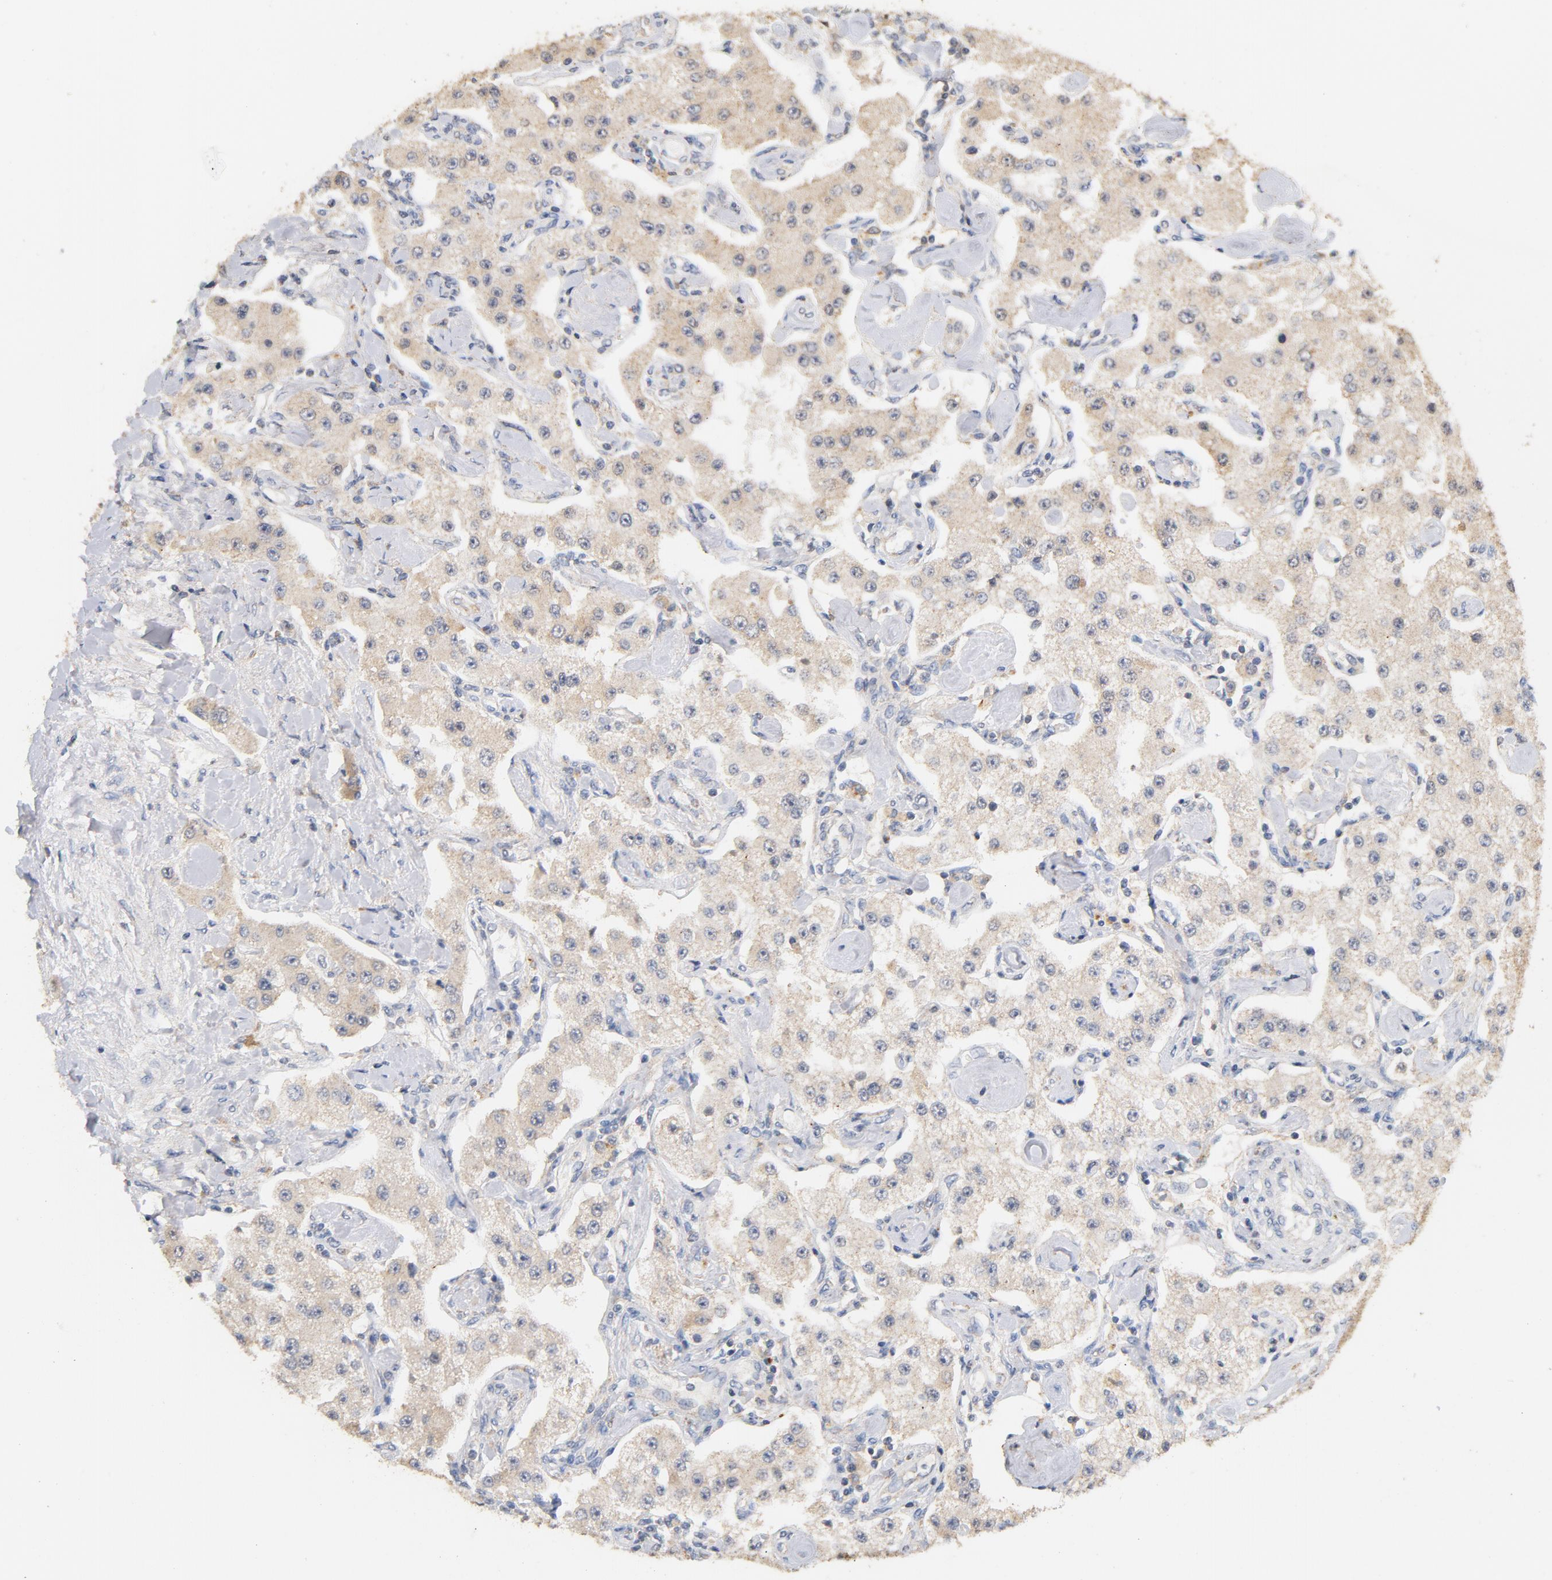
{"staining": {"intensity": "weak", "quantity": ">75%", "location": "cytoplasmic/membranous"}, "tissue": "carcinoid", "cell_type": "Tumor cells", "image_type": "cancer", "snomed": [{"axis": "morphology", "description": "Carcinoid, malignant, NOS"}, {"axis": "topography", "description": "Pancreas"}], "caption": "The immunohistochemical stain highlights weak cytoplasmic/membranous positivity in tumor cells of carcinoid tissue.", "gene": "DDX6", "patient": {"sex": "male", "age": 41}}